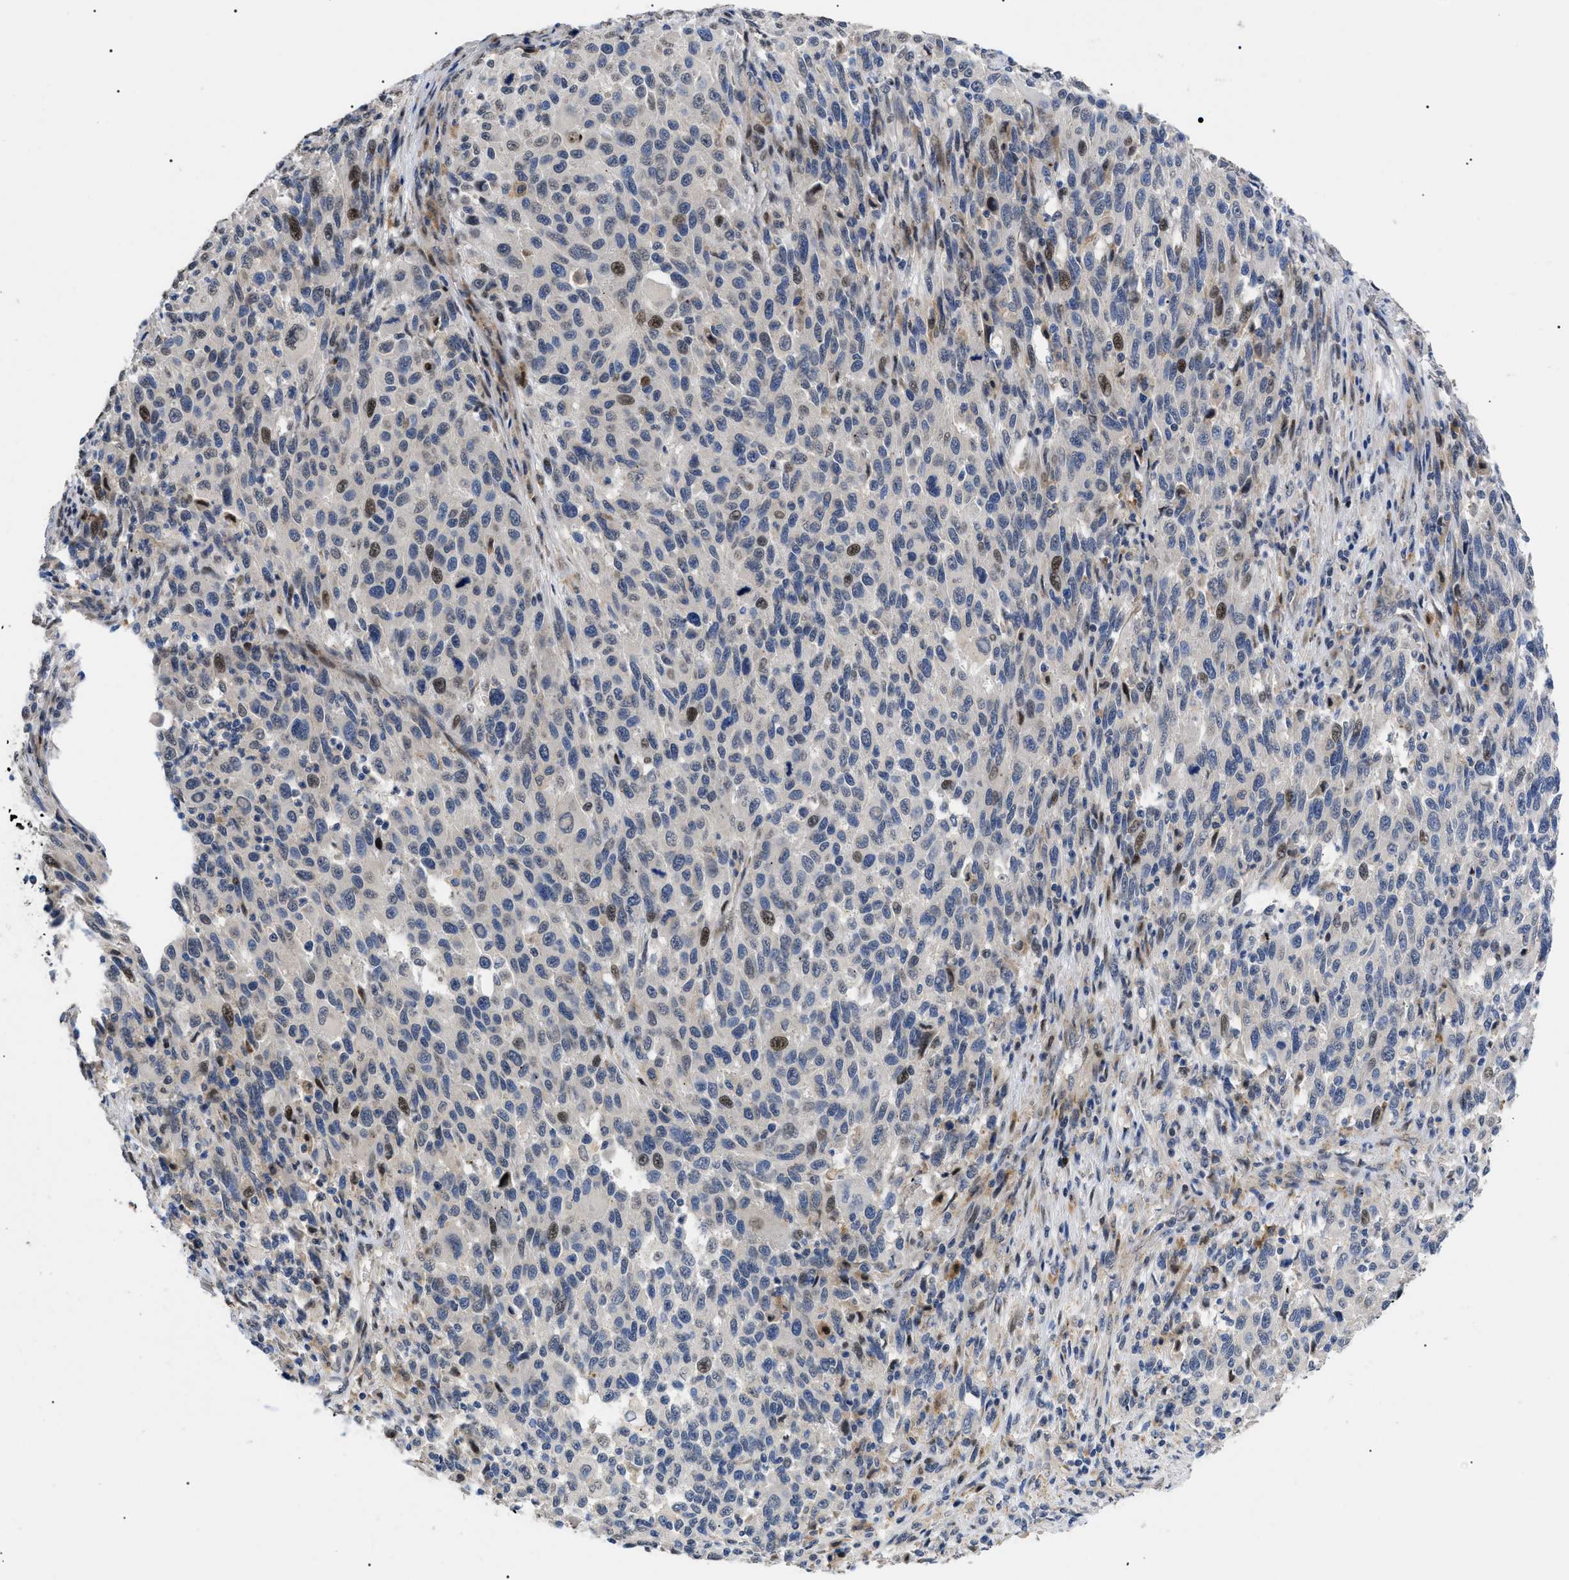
{"staining": {"intensity": "weak", "quantity": "<25%", "location": "nuclear"}, "tissue": "melanoma", "cell_type": "Tumor cells", "image_type": "cancer", "snomed": [{"axis": "morphology", "description": "Malignant melanoma, Metastatic site"}, {"axis": "topography", "description": "Lymph node"}], "caption": "Malignant melanoma (metastatic site) stained for a protein using immunohistochemistry (IHC) demonstrates no staining tumor cells.", "gene": "SFXN5", "patient": {"sex": "male", "age": 61}}